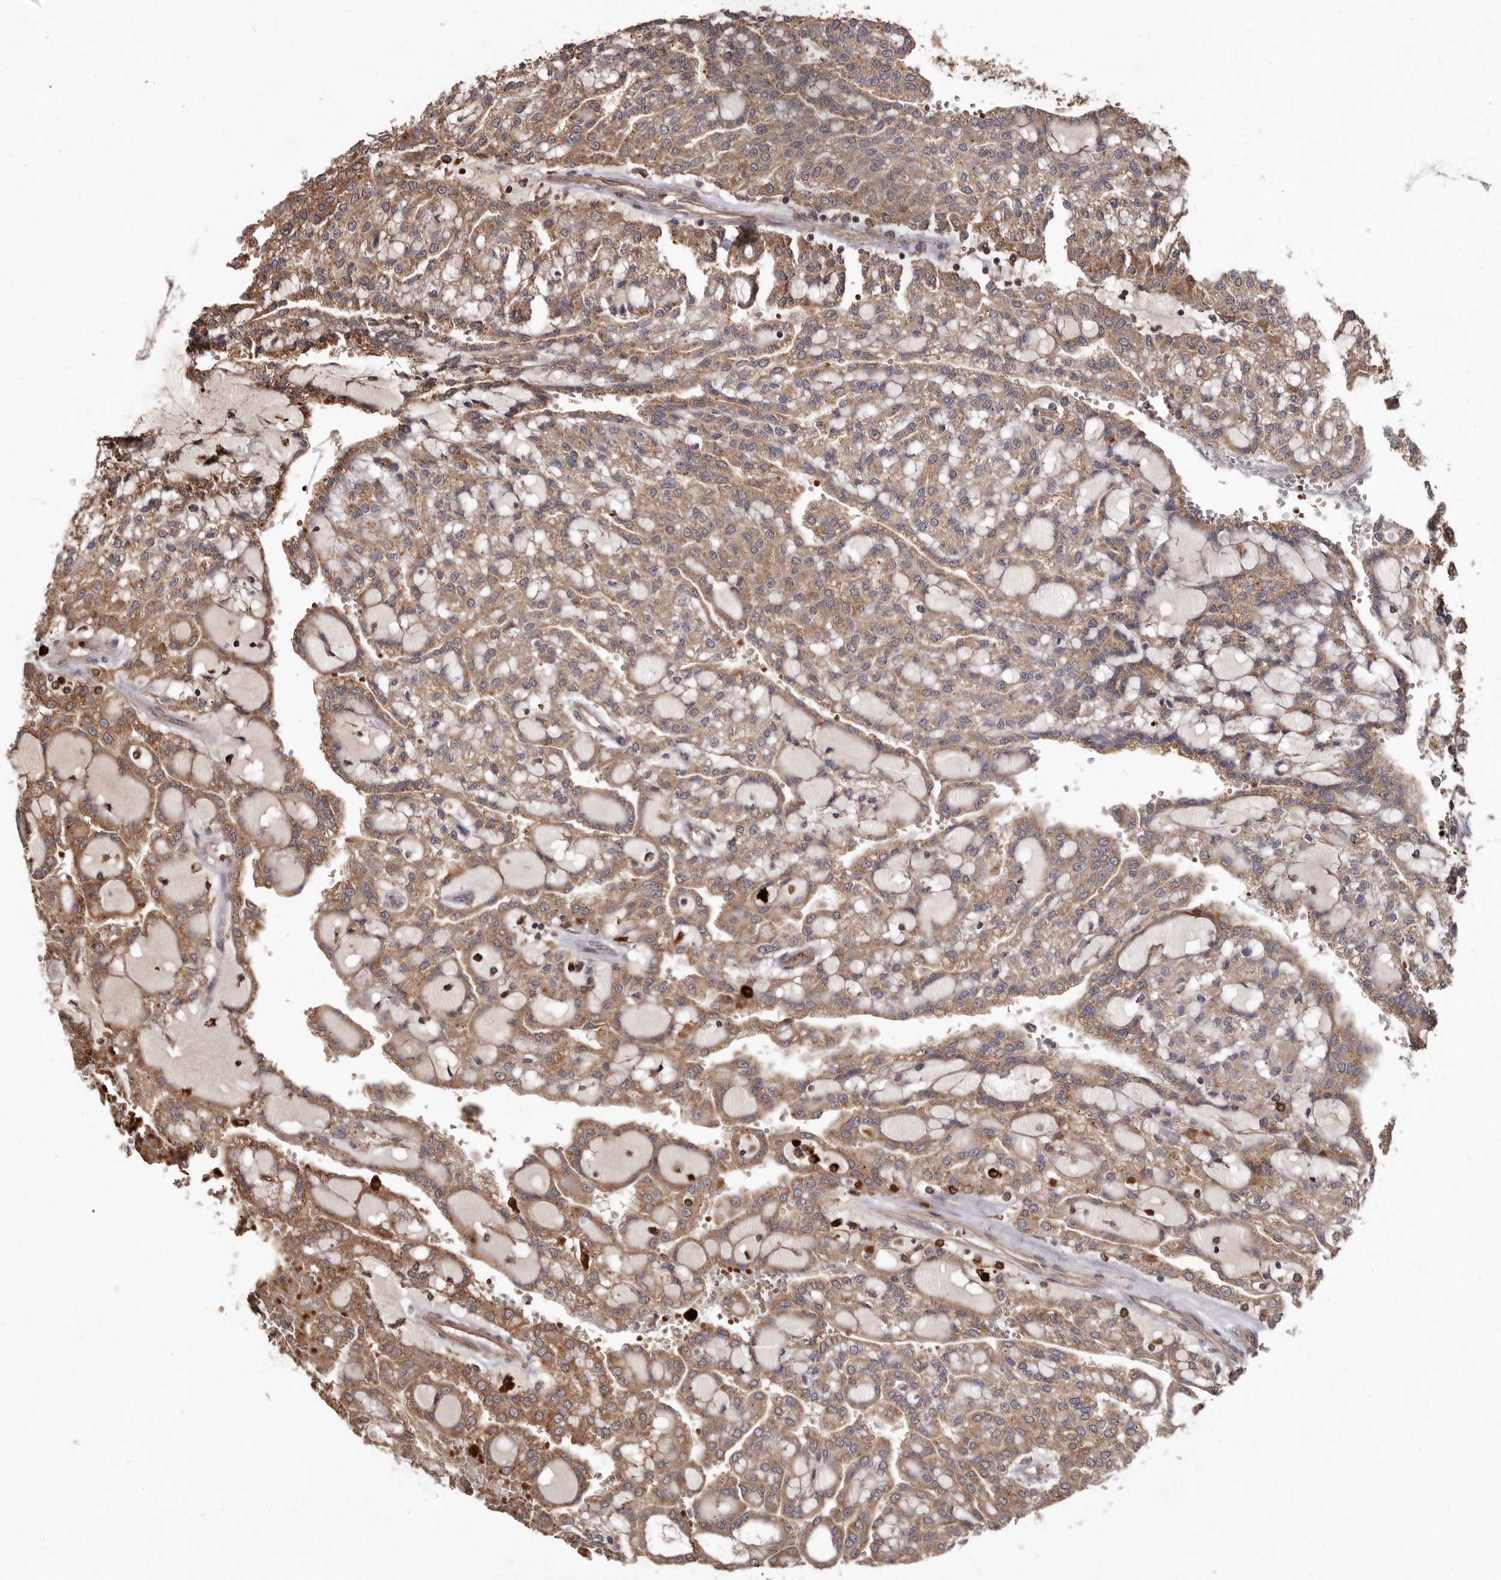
{"staining": {"intensity": "moderate", "quantity": ">75%", "location": "cytoplasmic/membranous"}, "tissue": "renal cancer", "cell_type": "Tumor cells", "image_type": "cancer", "snomed": [{"axis": "morphology", "description": "Adenocarcinoma, NOS"}, {"axis": "topography", "description": "Kidney"}], "caption": "Immunohistochemical staining of renal cancer (adenocarcinoma) demonstrates medium levels of moderate cytoplasmic/membranous staining in approximately >75% of tumor cells.", "gene": "GOT1L1", "patient": {"sex": "male", "age": 63}}